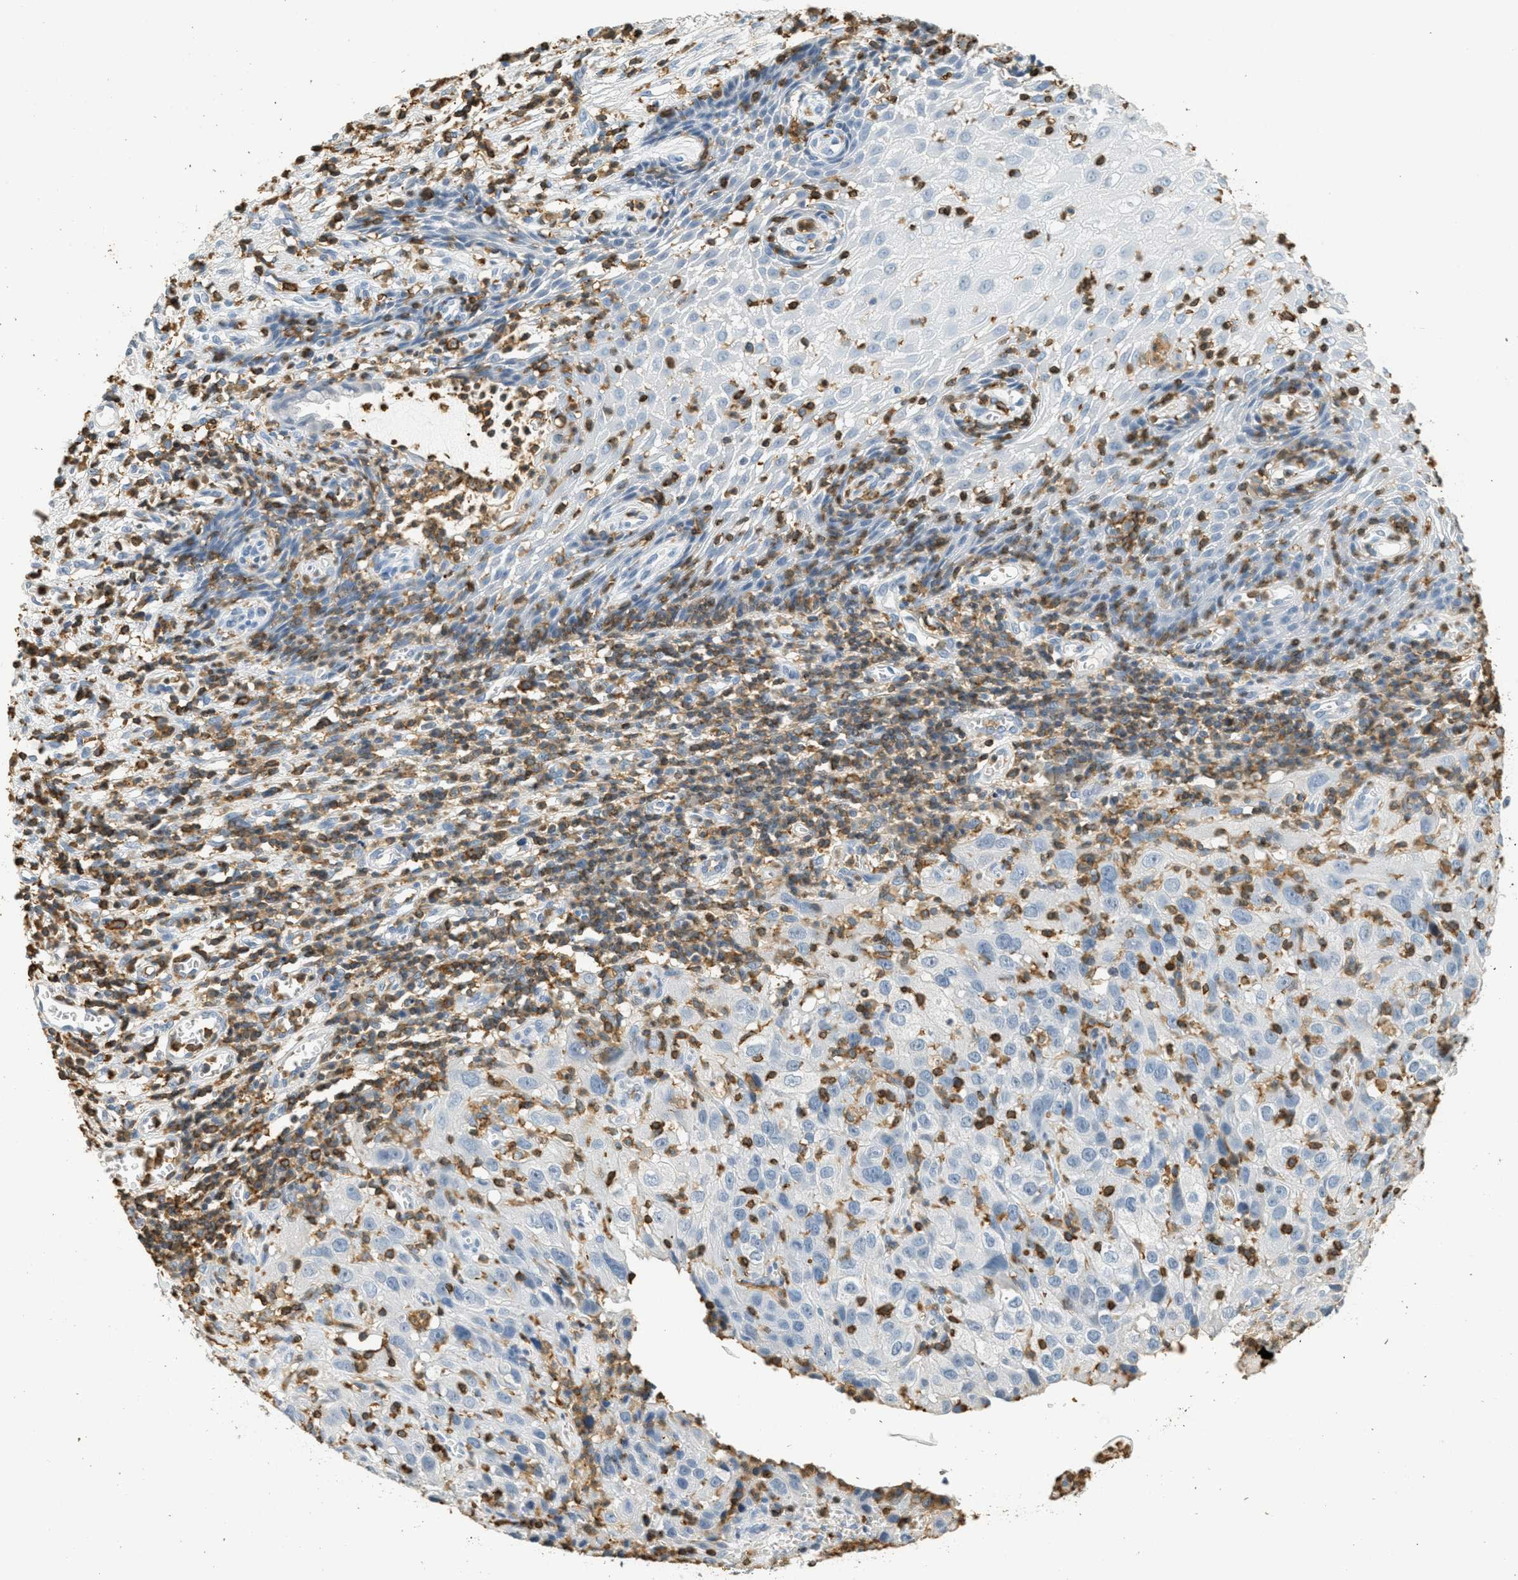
{"staining": {"intensity": "negative", "quantity": "none", "location": "none"}, "tissue": "cervical cancer", "cell_type": "Tumor cells", "image_type": "cancer", "snomed": [{"axis": "morphology", "description": "Squamous cell carcinoma, NOS"}, {"axis": "topography", "description": "Cervix"}], "caption": "Tumor cells show no significant positivity in cervical cancer.", "gene": "LSP1", "patient": {"sex": "female", "age": 32}}